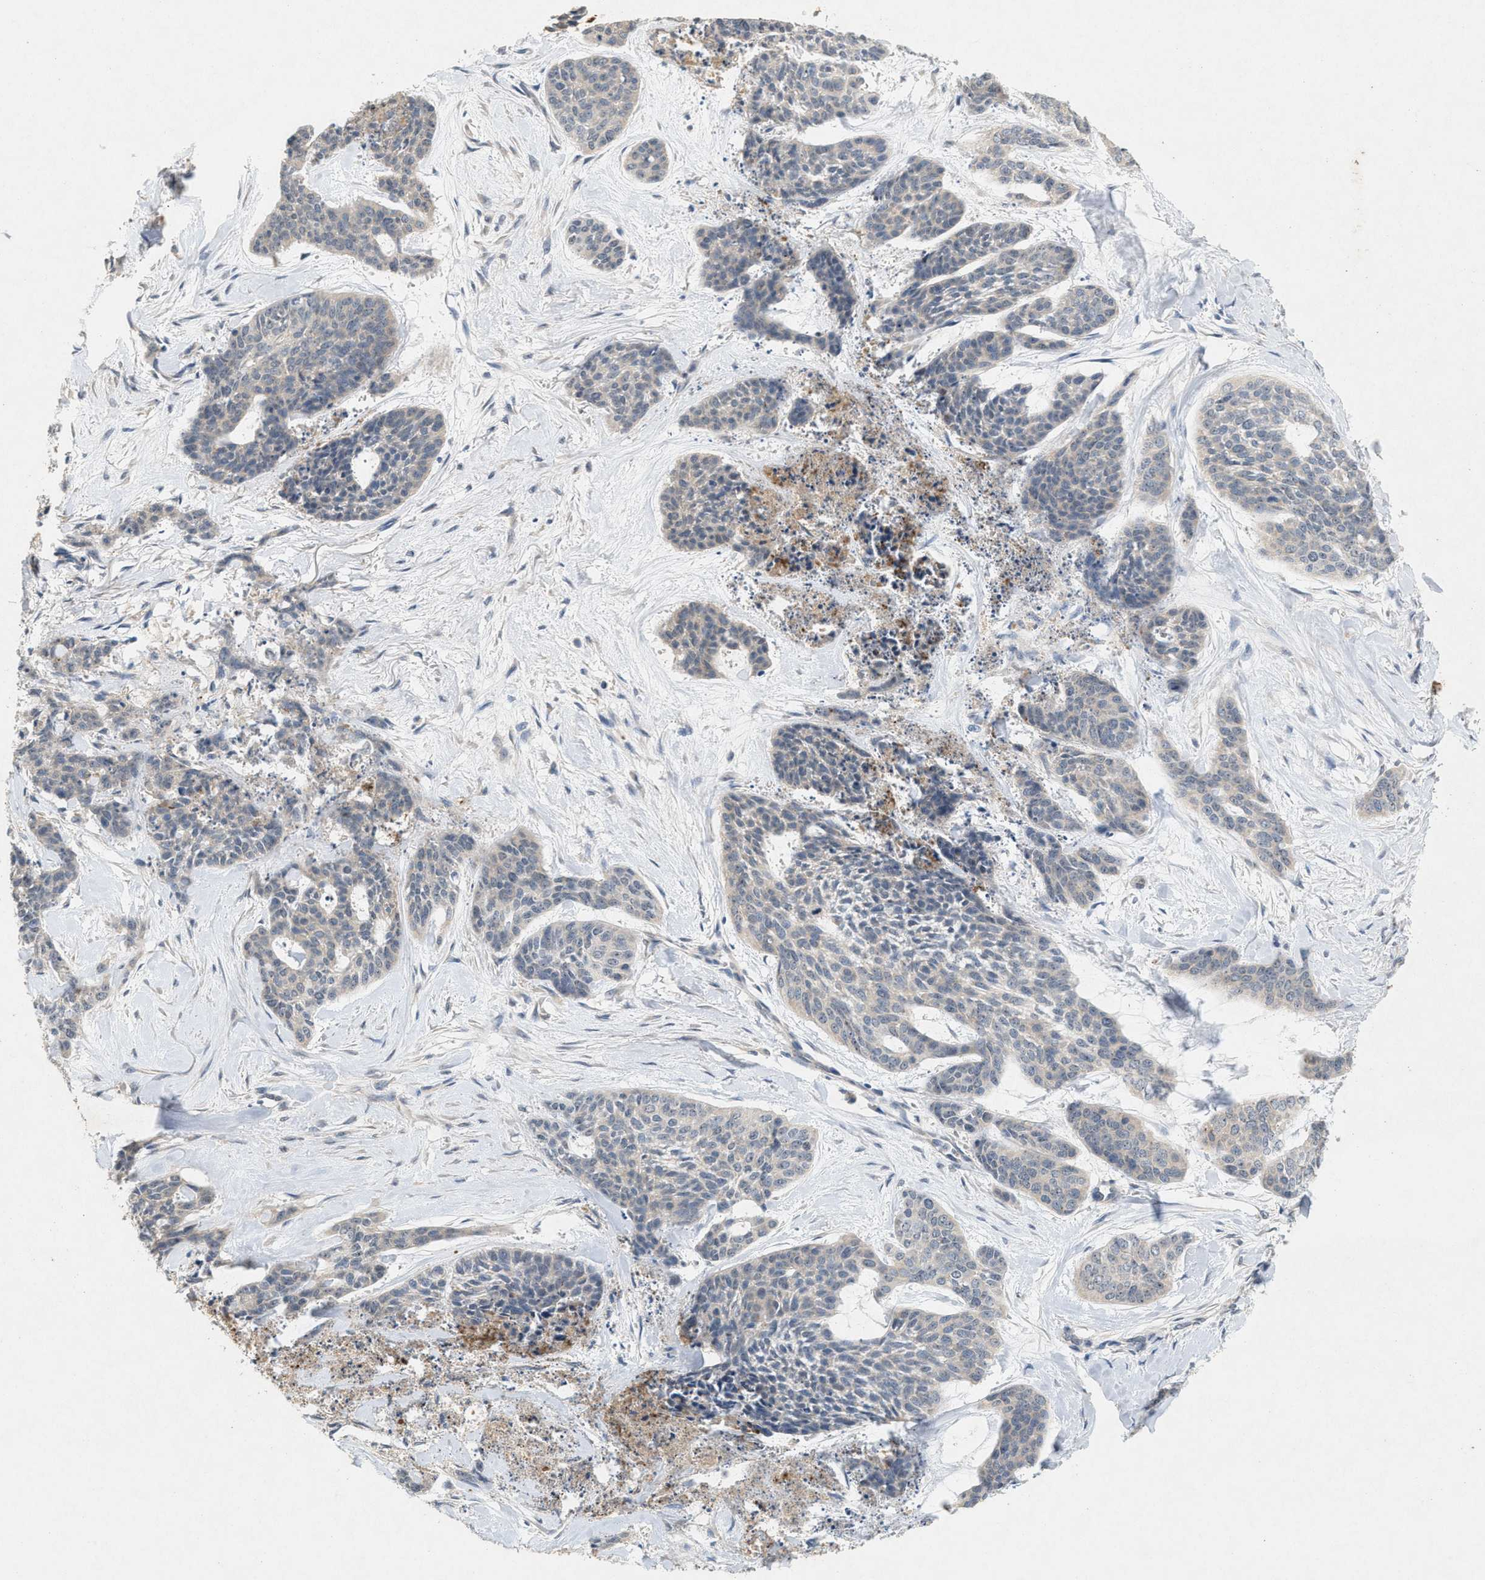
{"staining": {"intensity": "negative", "quantity": "none", "location": "none"}, "tissue": "skin cancer", "cell_type": "Tumor cells", "image_type": "cancer", "snomed": [{"axis": "morphology", "description": "Basal cell carcinoma"}, {"axis": "topography", "description": "Skin"}], "caption": "High power microscopy photomicrograph of an immunohistochemistry micrograph of skin cancer, revealing no significant staining in tumor cells.", "gene": "DCAF7", "patient": {"sex": "female", "age": 64}}